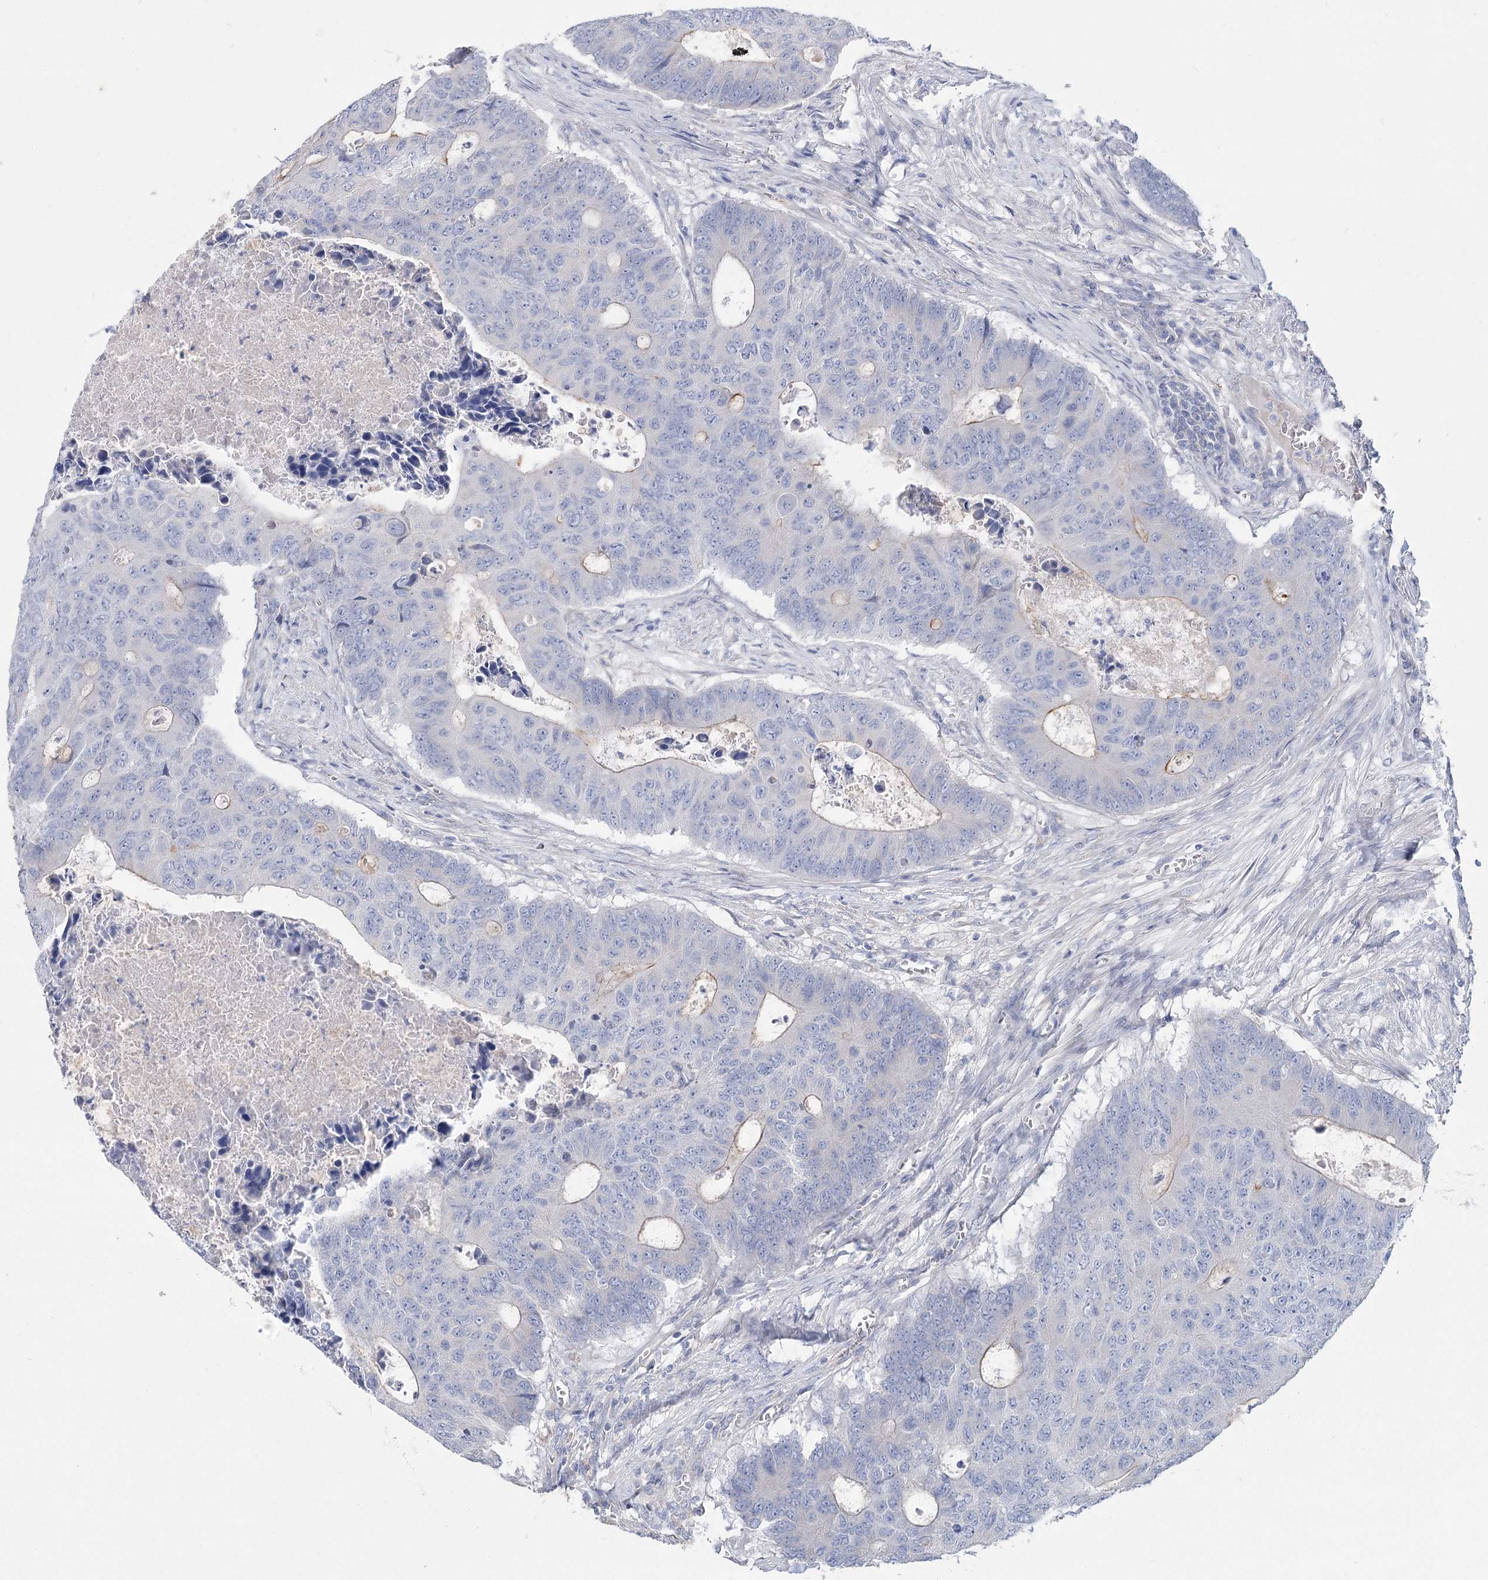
{"staining": {"intensity": "moderate", "quantity": "<25%", "location": "cytoplasmic/membranous"}, "tissue": "colorectal cancer", "cell_type": "Tumor cells", "image_type": "cancer", "snomed": [{"axis": "morphology", "description": "Adenocarcinoma, NOS"}, {"axis": "topography", "description": "Colon"}], "caption": "An image of human colorectal cancer (adenocarcinoma) stained for a protein shows moderate cytoplasmic/membranous brown staining in tumor cells.", "gene": "SLC9A3", "patient": {"sex": "male", "age": 87}}